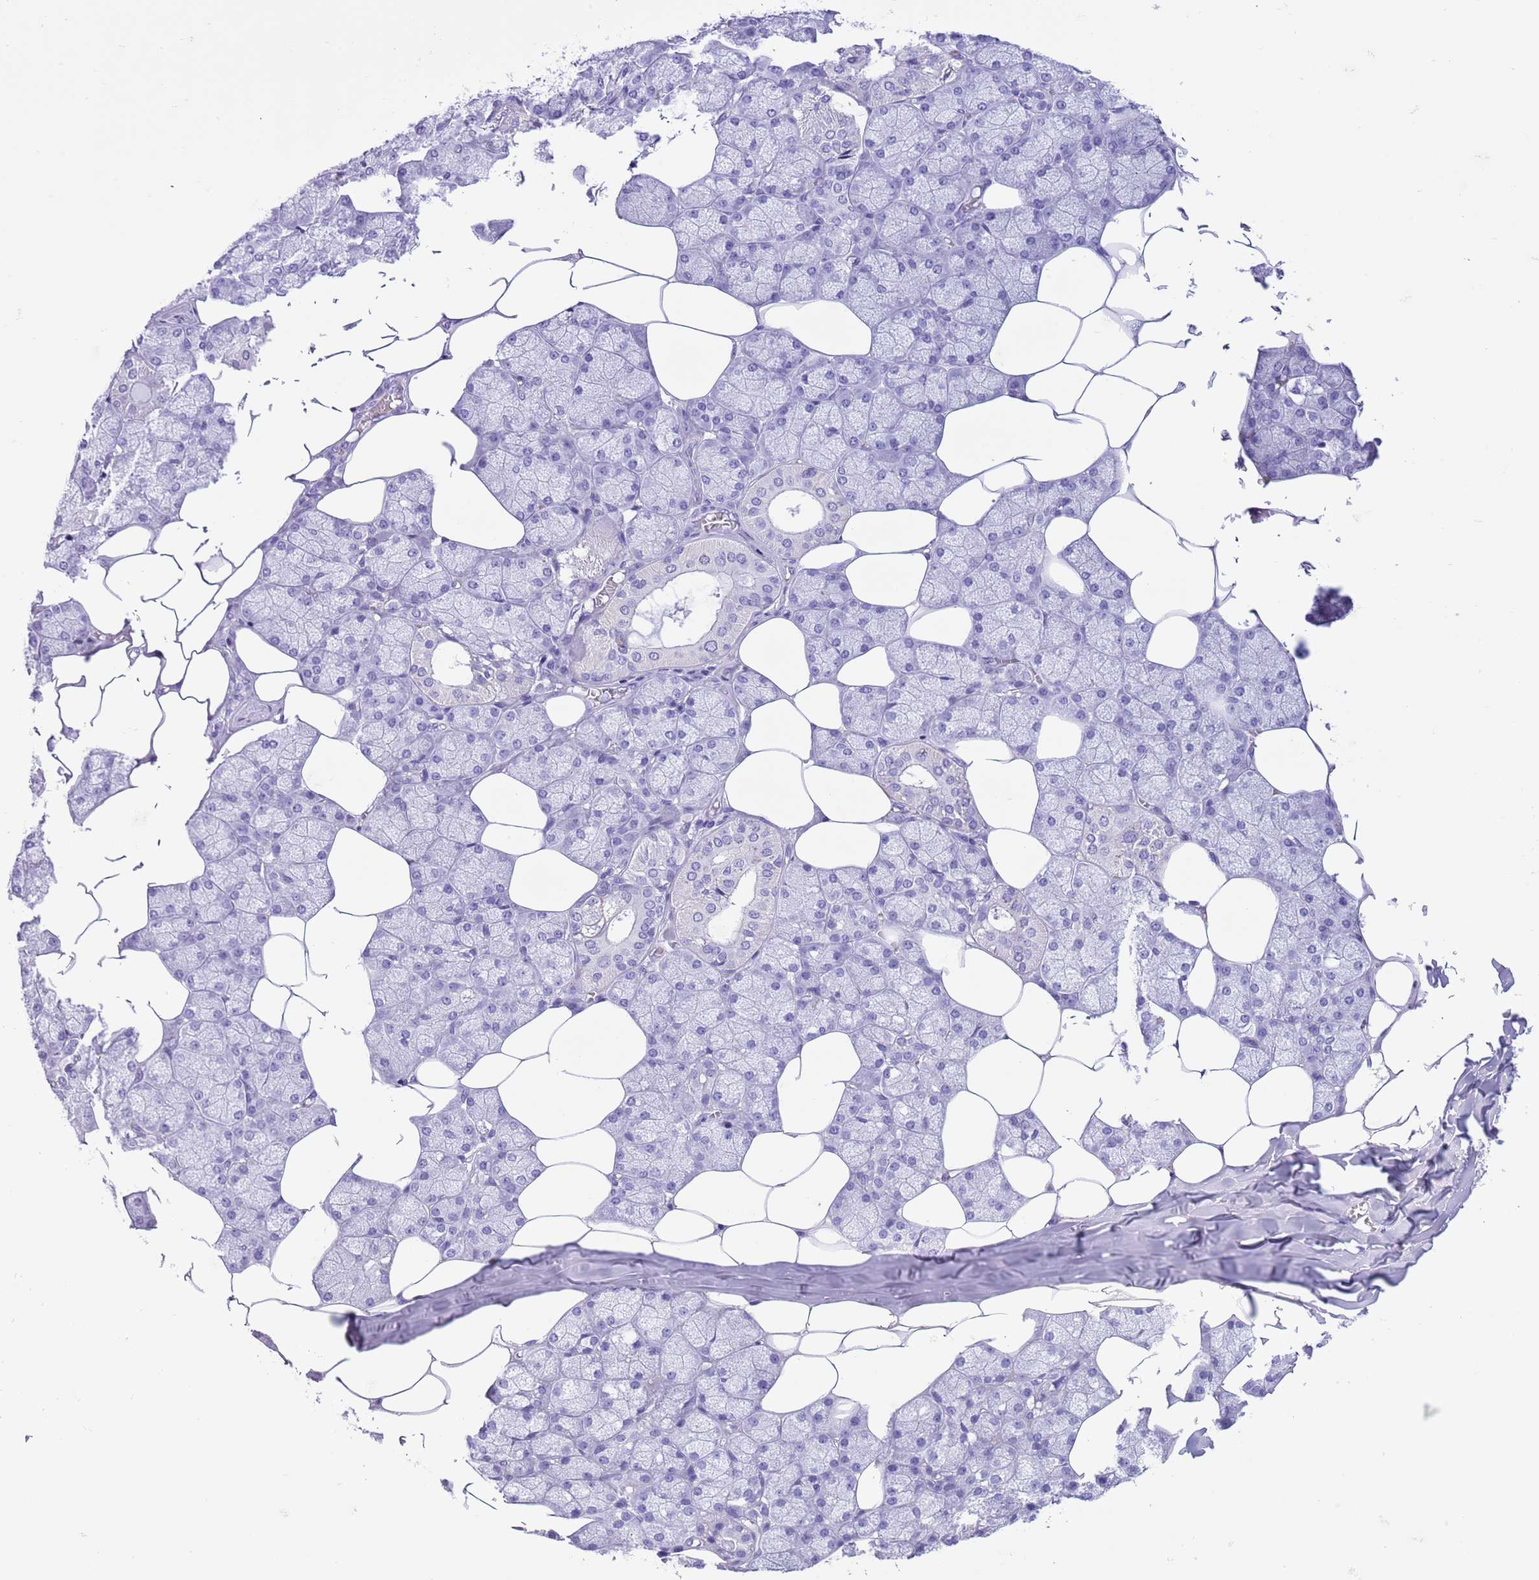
{"staining": {"intensity": "negative", "quantity": "none", "location": "none"}, "tissue": "salivary gland", "cell_type": "Glandular cells", "image_type": "normal", "snomed": [{"axis": "morphology", "description": "Normal tissue, NOS"}, {"axis": "topography", "description": "Salivary gland"}], "caption": "This is an immunohistochemistry photomicrograph of normal human salivary gland. There is no staining in glandular cells.", "gene": "TBC1D10B", "patient": {"sex": "male", "age": 62}}